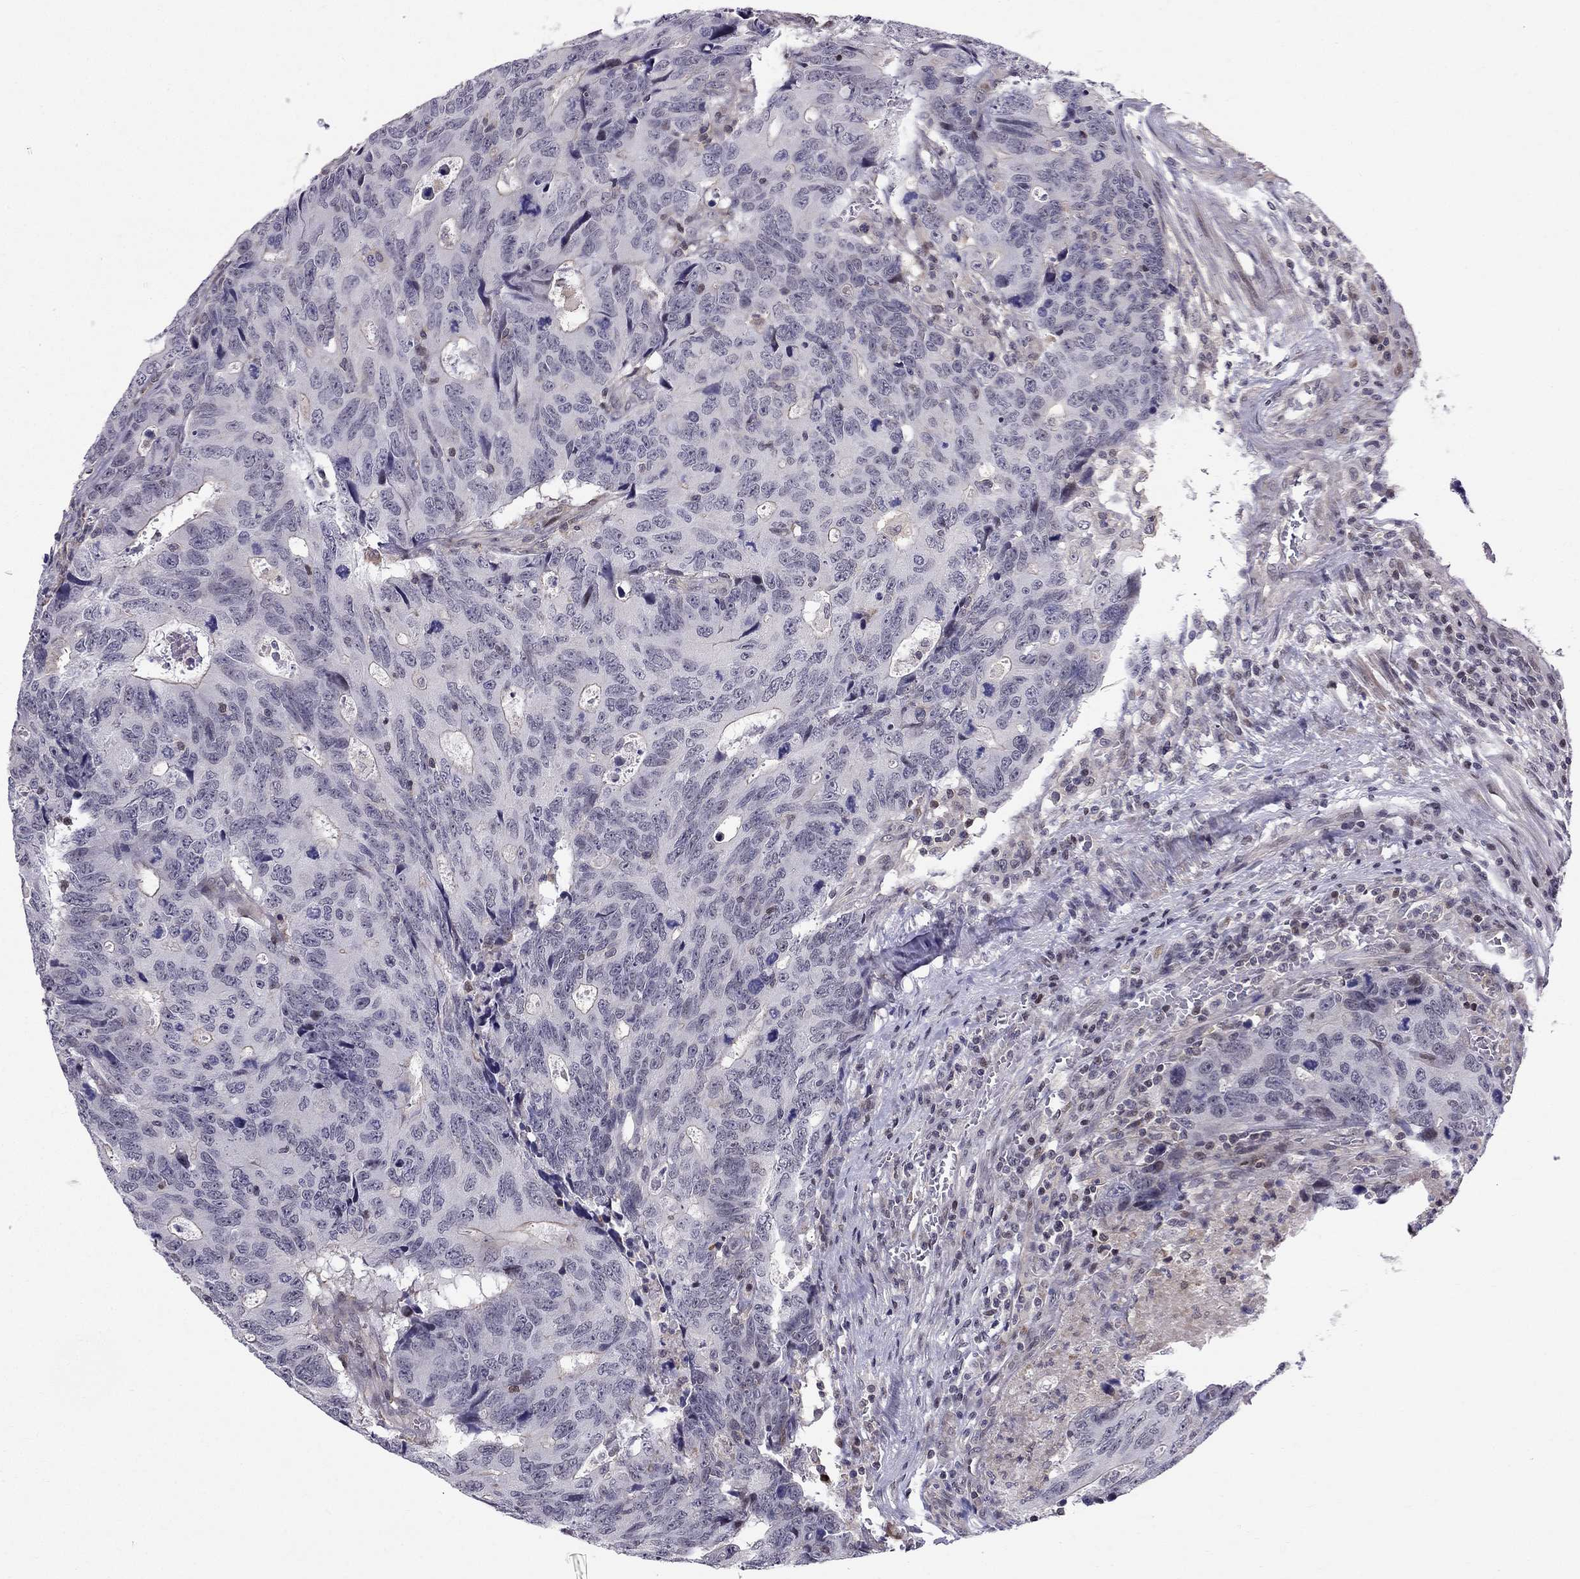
{"staining": {"intensity": "negative", "quantity": "none", "location": "none"}, "tissue": "colorectal cancer", "cell_type": "Tumor cells", "image_type": "cancer", "snomed": [{"axis": "morphology", "description": "Adenocarcinoma, NOS"}, {"axis": "topography", "description": "Colon"}], "caption": "Colorectal cancer was stained to show a protein in brown. There is no significant staining in tumor cells.", "gene": "RPRD2", "patient": {"sex": "female", "age": 77}}